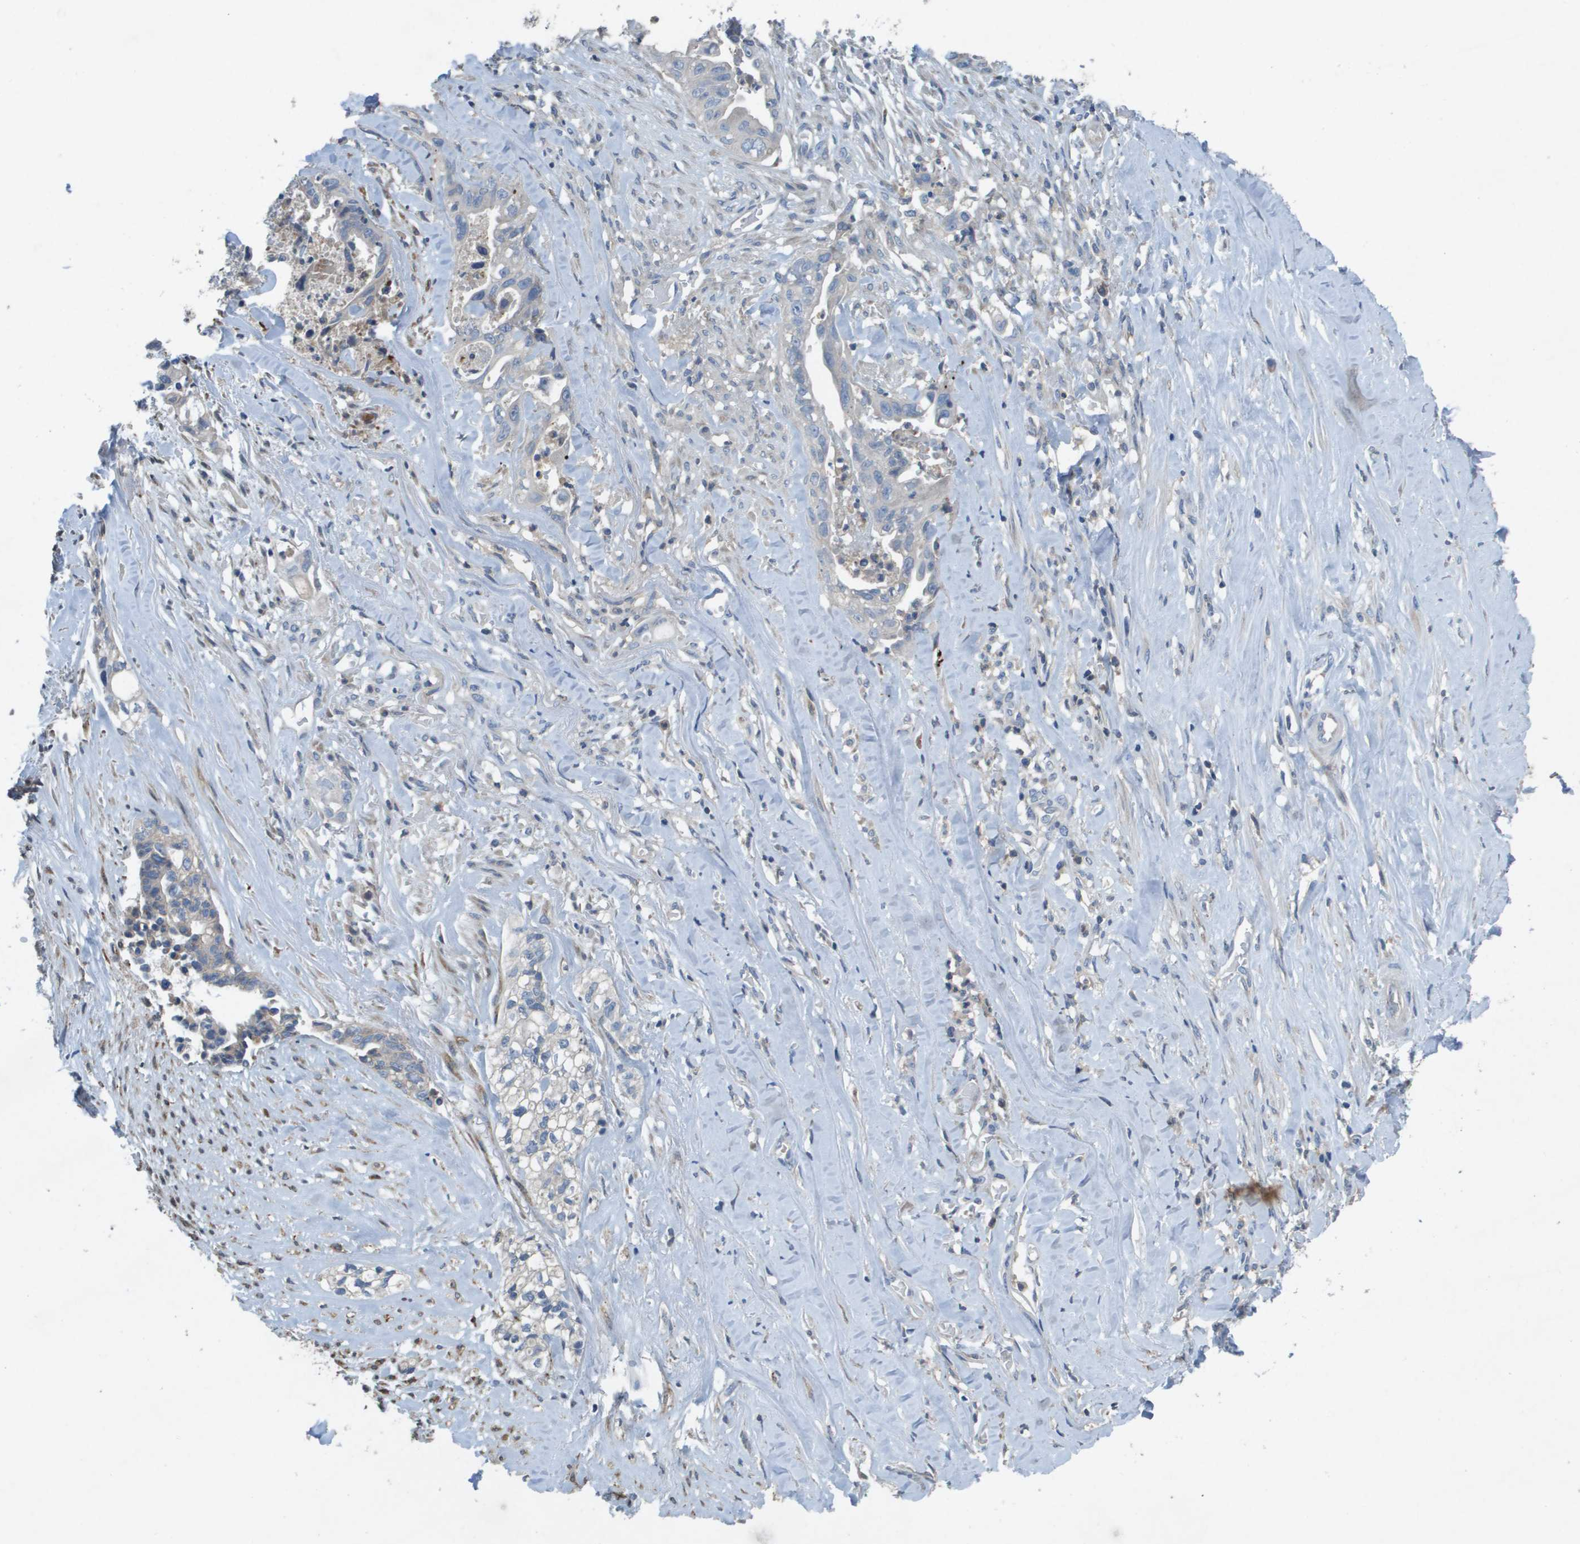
{"staining": {"intensity": "negative", "quantity": "none", "location": "none"}, "tissue": "liver cancer", "cell_type": "Tumor cells", "image_type": "cancer", "snomed": [{"axis": "morphology", "description": "Cholangiocarcinoma"}, {"axis": "topography", "description": "Liver"}], "caption": "Image shows no significant protein staining in tumor cells of cholangiocarcinoma (liver).", "gene": "CLCA4", "patient": {"sex": "female", "age": 70}}